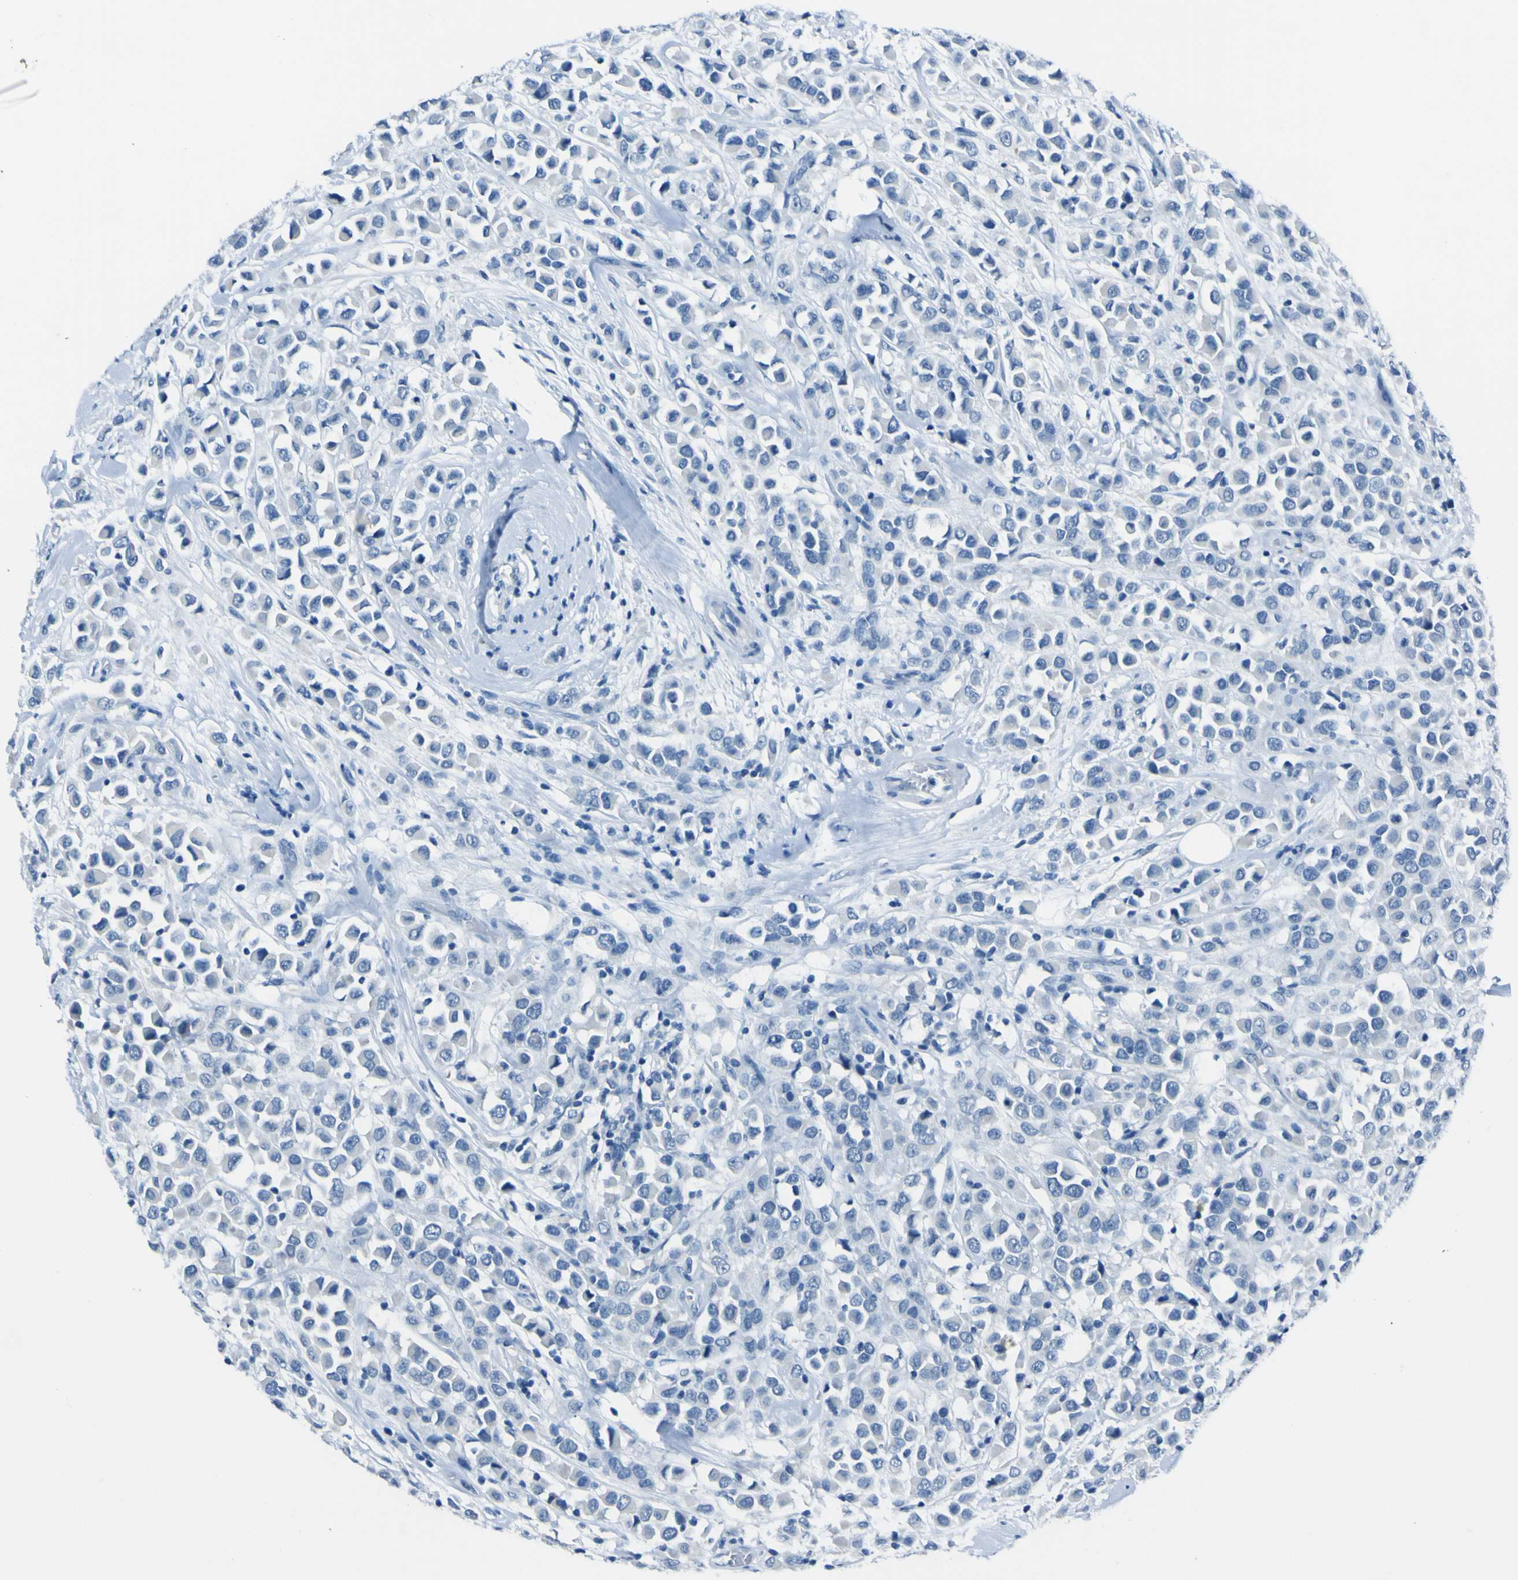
{"staining": {"intensity": "negative", "quantity": "none", "location": "none"}, "tissue": "breast cancer", "cell_type": "Tumor cells", "image_type": "cancer", "snomed": [{"axis": "morphology", "description": "Duct carcinoma"}, {"axis": "topography", "description": "Breast"}], "caption": "Tumor cells show no significant positivity in infiltrating ductal carcinoma (breast). (DAB (3,3'-diaminobenzidine) IHC visualized using brightfield microscopy, high magnification).", "gene": "PHKG1", "patient": {"sex": "female", "age": 61}}